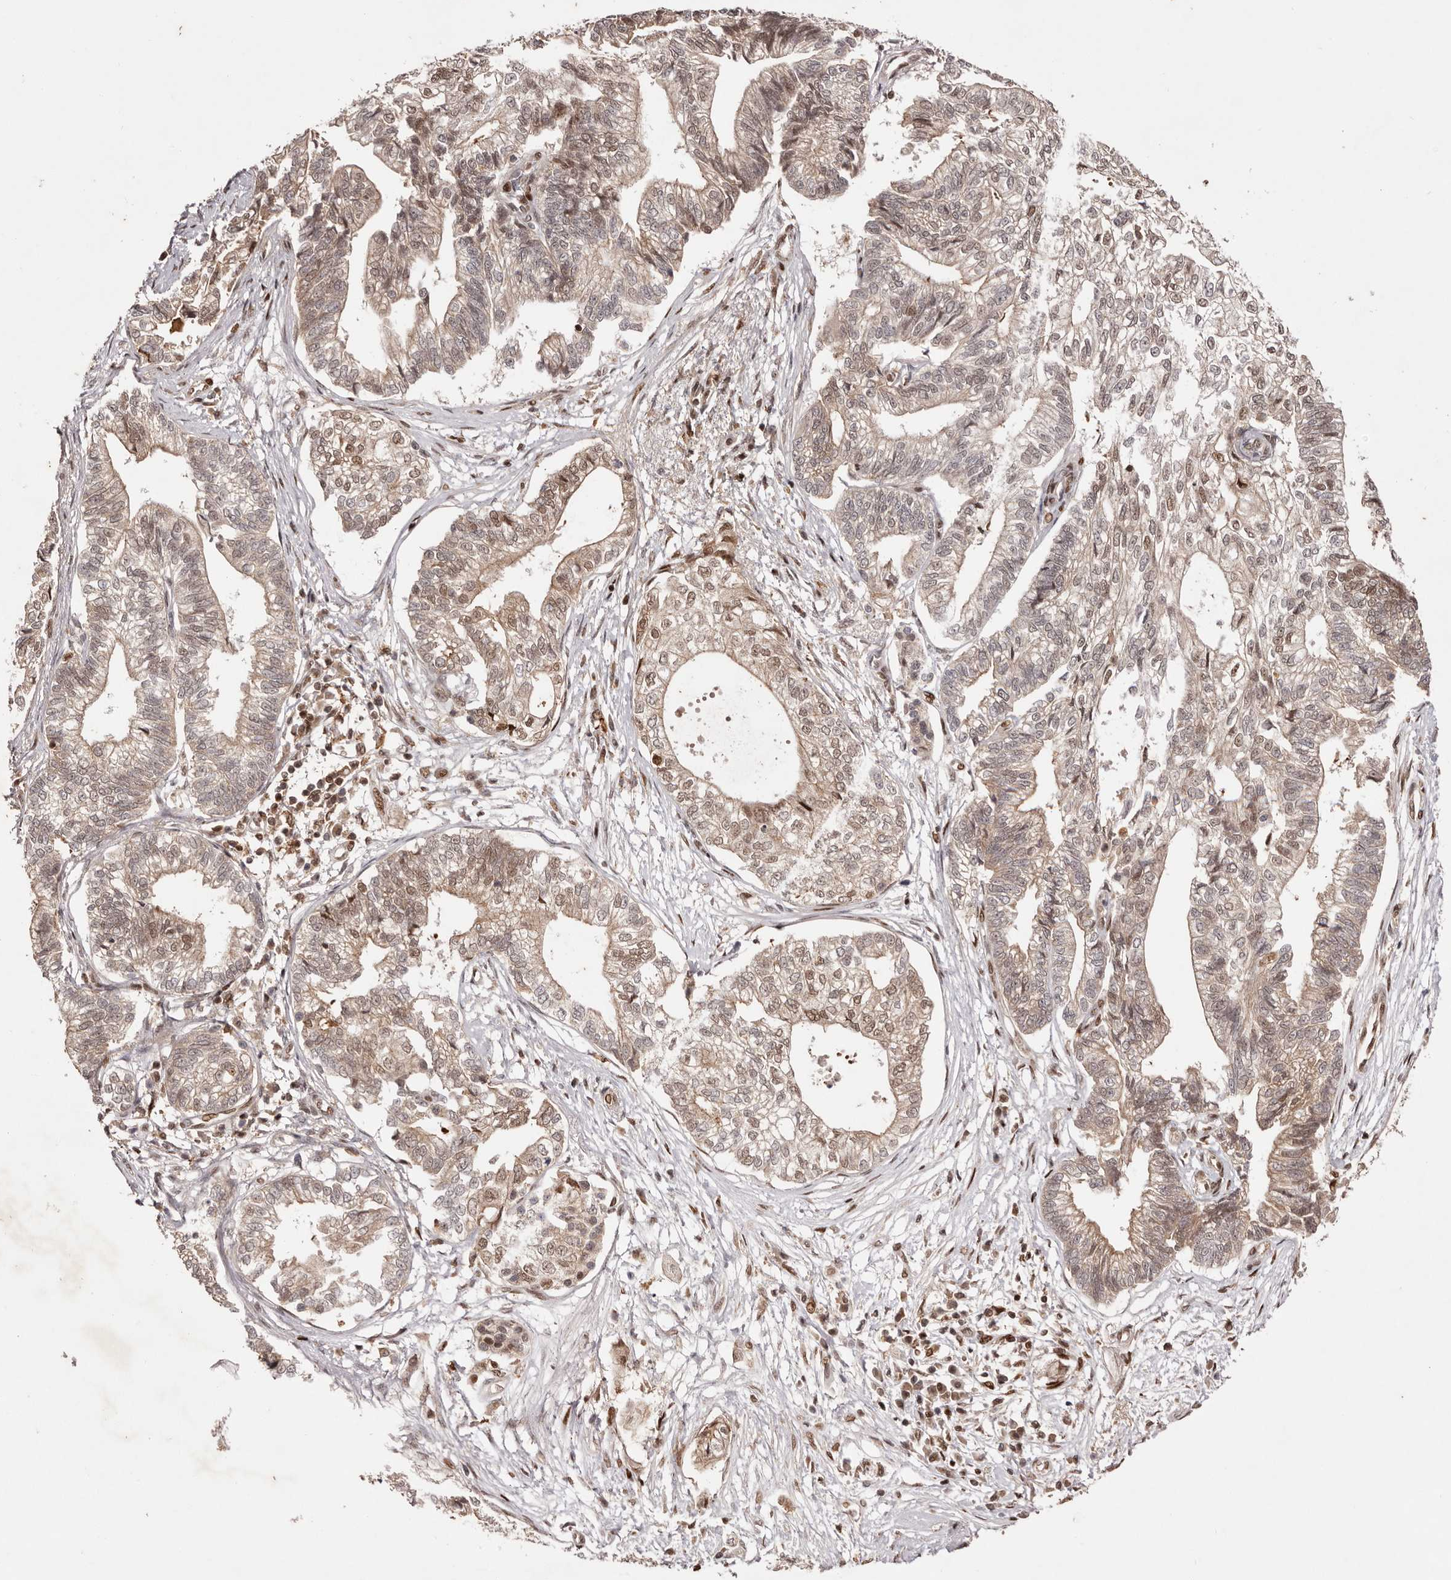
{"staining": {"intensity": "moderate", "quantity": ">75%", "location": "cytoplasmic/membranous,nuclear"}, "tissue": "pancreatic cancer", "cell_type": "Tumor cells", "image_type": "cancer", "snomed": [{"axis": "morphology", "description": "Adenocarcinoma, NOS"}, {"axis": "topography", "description": "Pancreas"}], "caption": "Immunohistochemistry (DAB) staining of human pancreatic cancer shows moderate cytoplasmic/membranous and nuclear protein expression in approximately >75% of tumor cells. (IHC, brightfield microscopy, high magnification).", "gene": "FBXO5", "patient": {"sex": "male", "age": 72}}